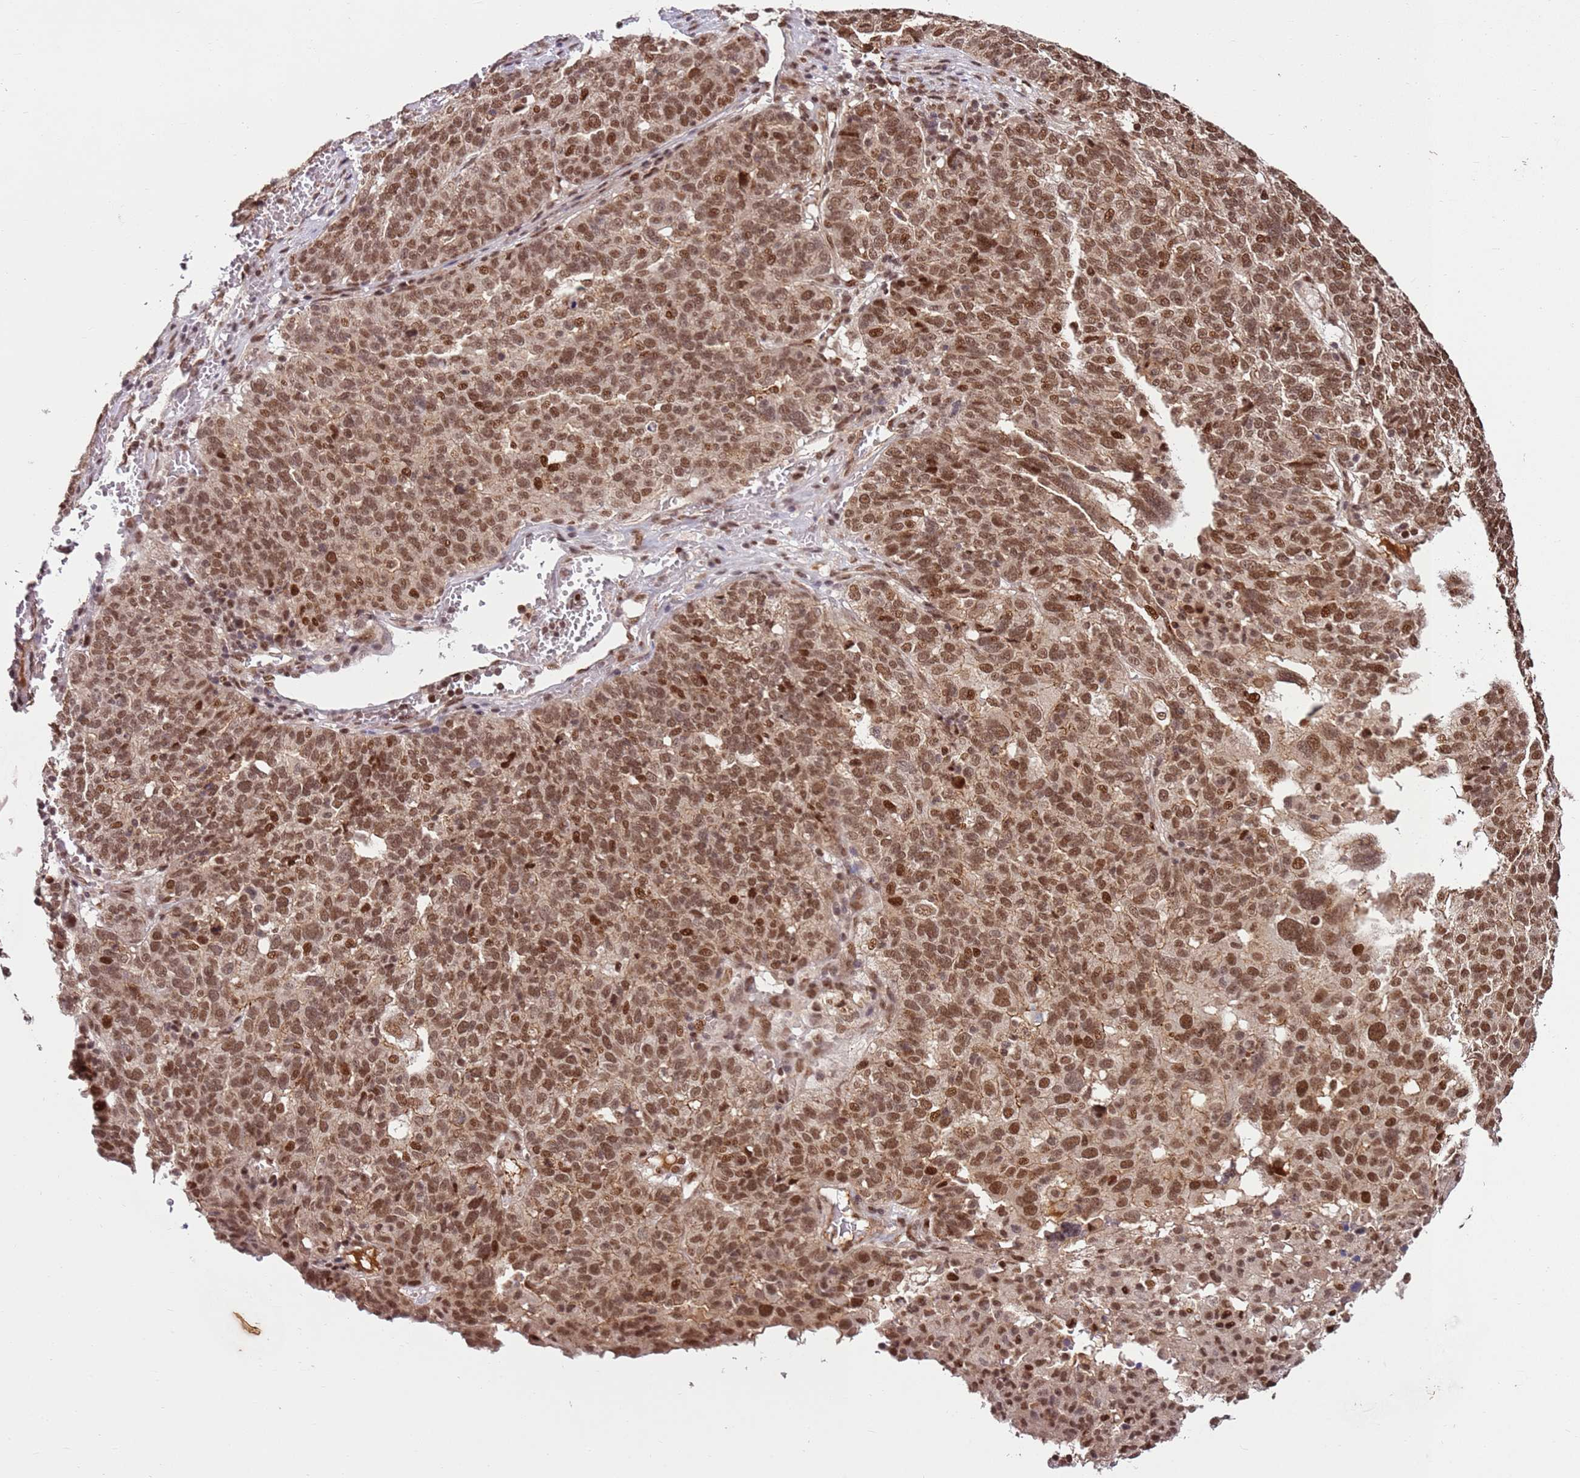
{"staining": {"intensity": "moderate", "quantity": ">75%", "location": "nuclear"}, "tissue": "ovarian cancer", "cell_type": "Tumor cells", "image_type": "cancer", "snomed": [{"axis": "morphology", "description": "Cystadenocarcinoma, serous, NOS"}, {"axis": "topography", "description": "Ovary"}], "caption": "Human ovarian serous cystadenocarcinoma stained with a protein marker reveals moderate staining in tumor cells.", "gene": "ZBTB12", "patient": {"sex": "female", "age": 59}}